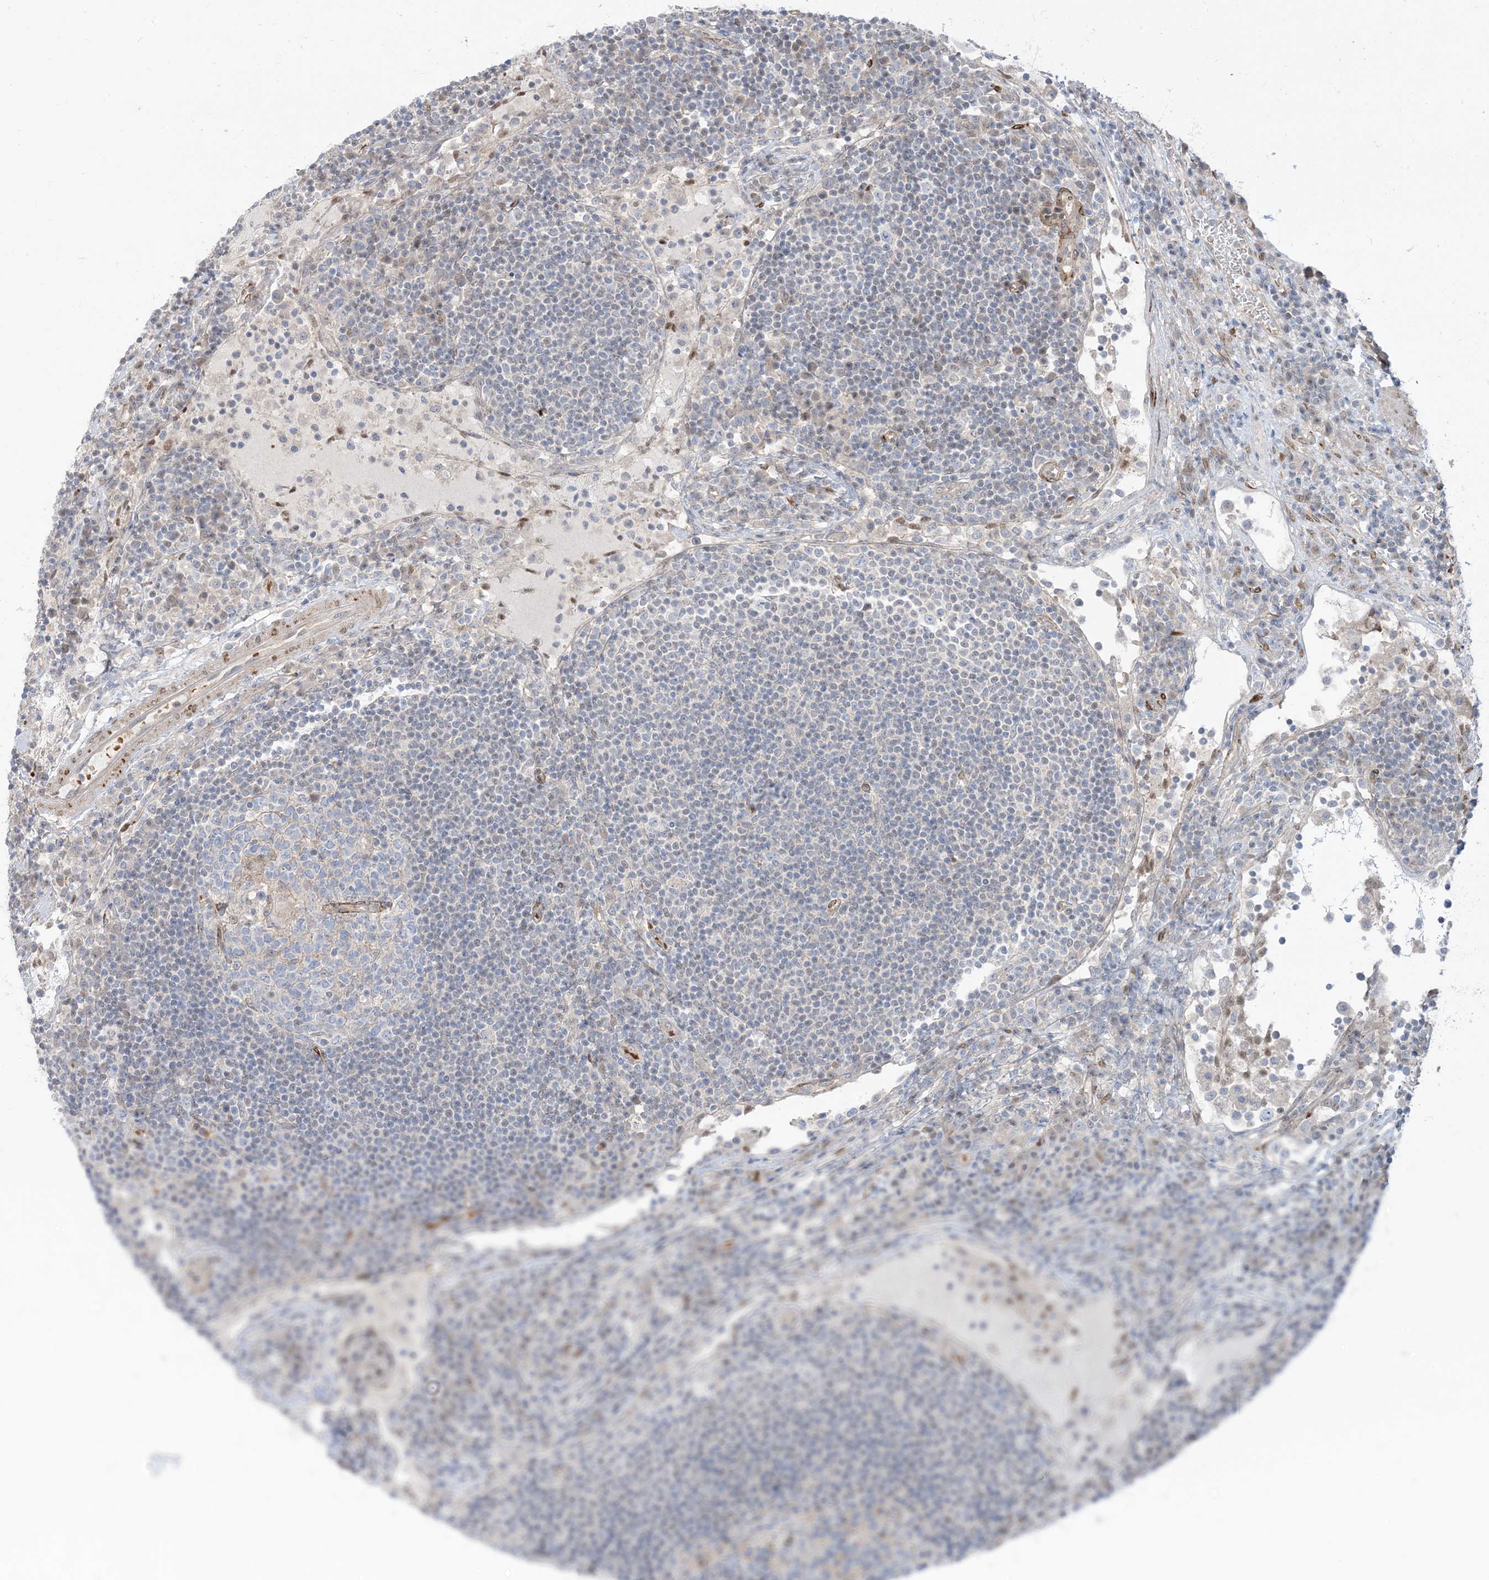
{"staining": {"intensity": "negative", "quantity": "none", "location": "none"}, "tissue": "lymph node", "cell_type": "Germinal center cells", "image_type": "normal", "snomed": [{"axis": "morphology", "description": "Normal tissue, NOS"}, {"axis": "topography", "description": "Lymph node"}], "caption": "A high-resolution photomicrograph shows immunohistochemistry (IHC) staining of benign lymph node, which reveals no significant expression in germinal center cells.", "gene": "RIN1", "patient": {"sex": "female", "age": 53}}